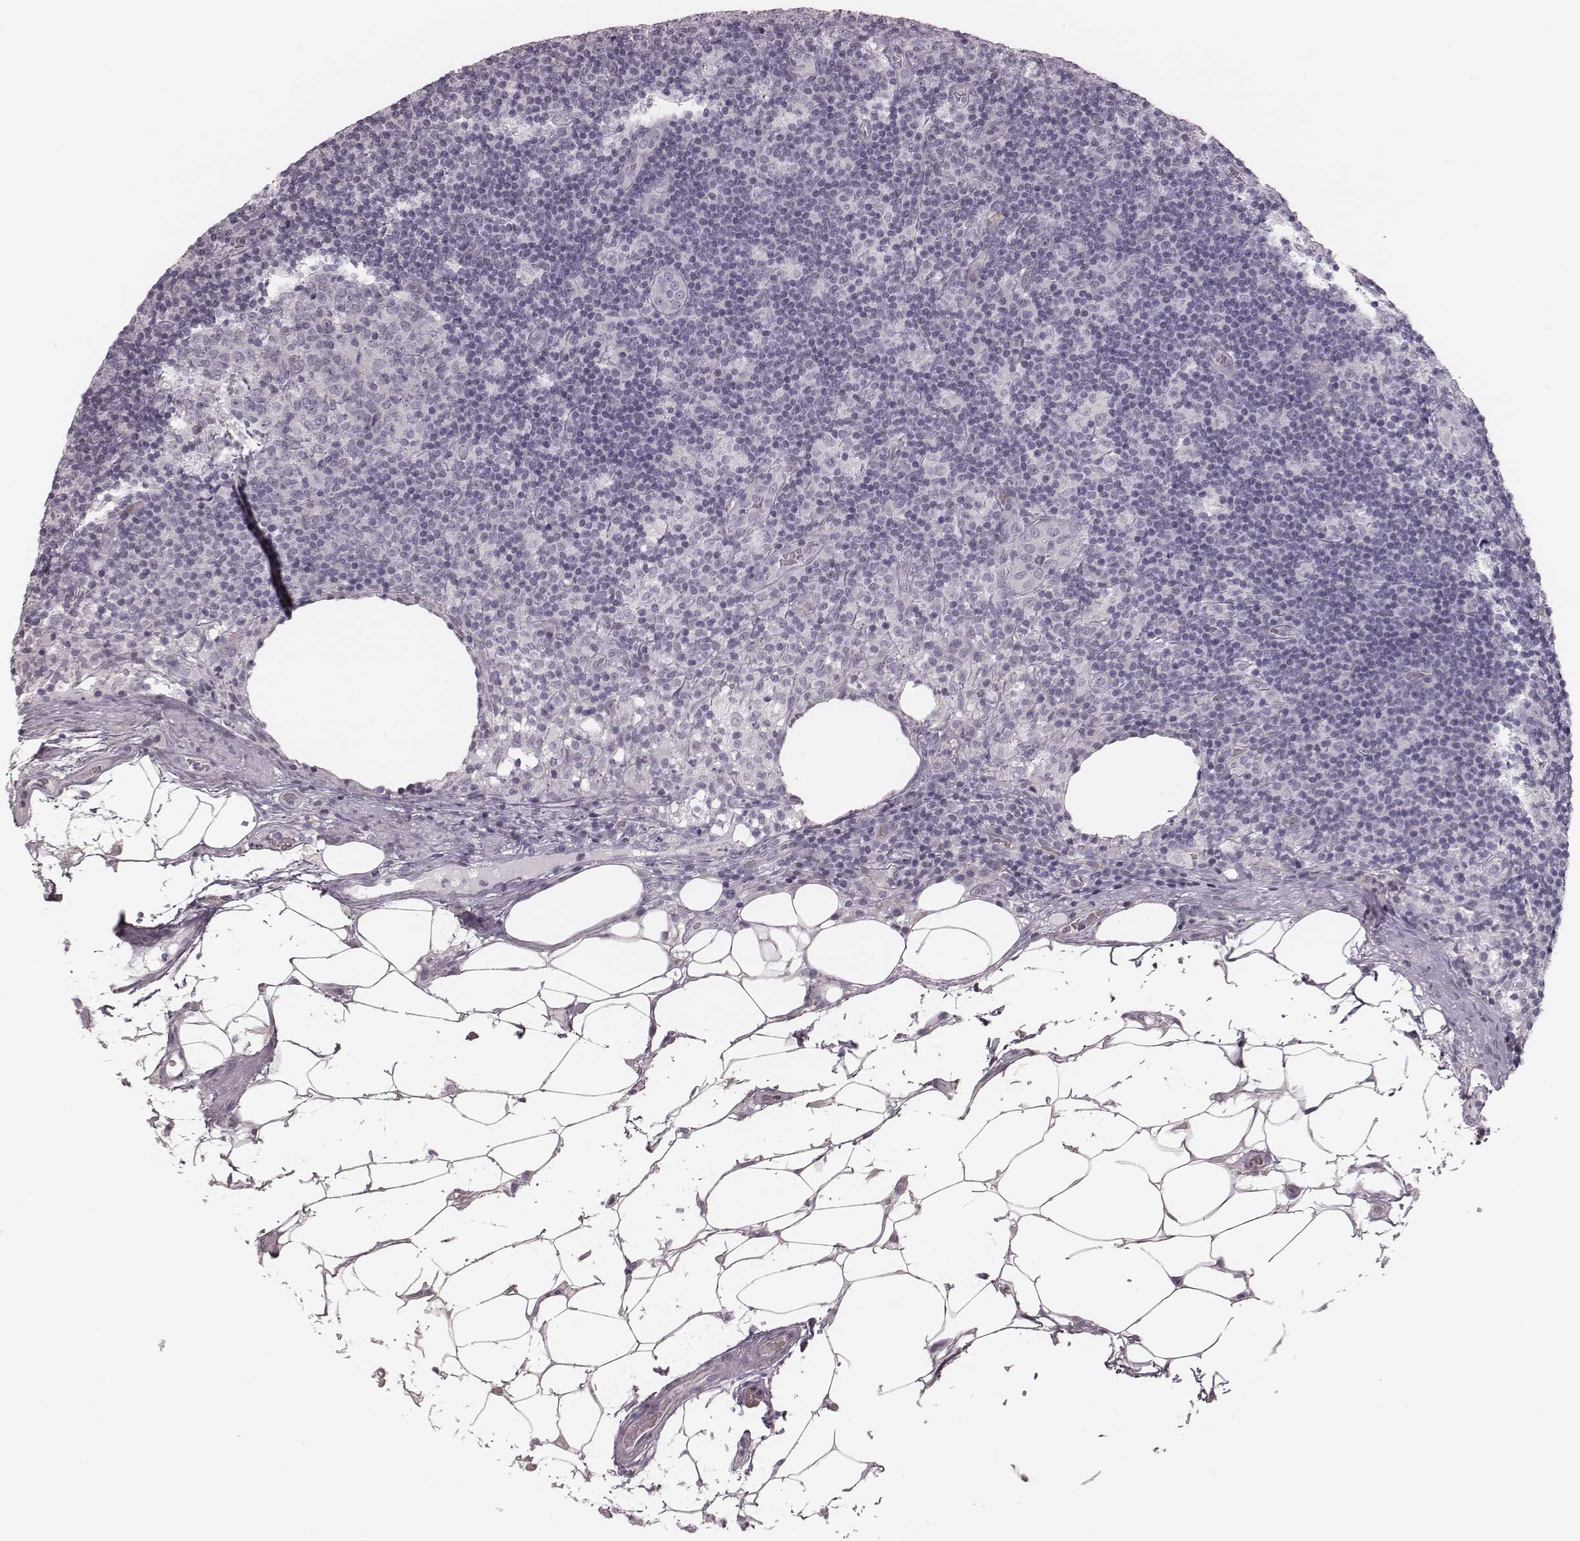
{"staining": {"intensity": "negative", "quantity": "none", "location": "none"}, "tissue": "lymph node", "cell_type": "Germinal center cells", "image_type": "normal", "snomed": [{"axis": "morphology", "description": "Normal tissue, NOS"}, {"axis": "topography", "description": "Lymph node"}], "caption": "Immunohistochemical staining of benign lymph node demonstrates no significant positivity in germinal center cells.", "gene": "SPA17", "patient": {"sex": "male", "age": 62}}